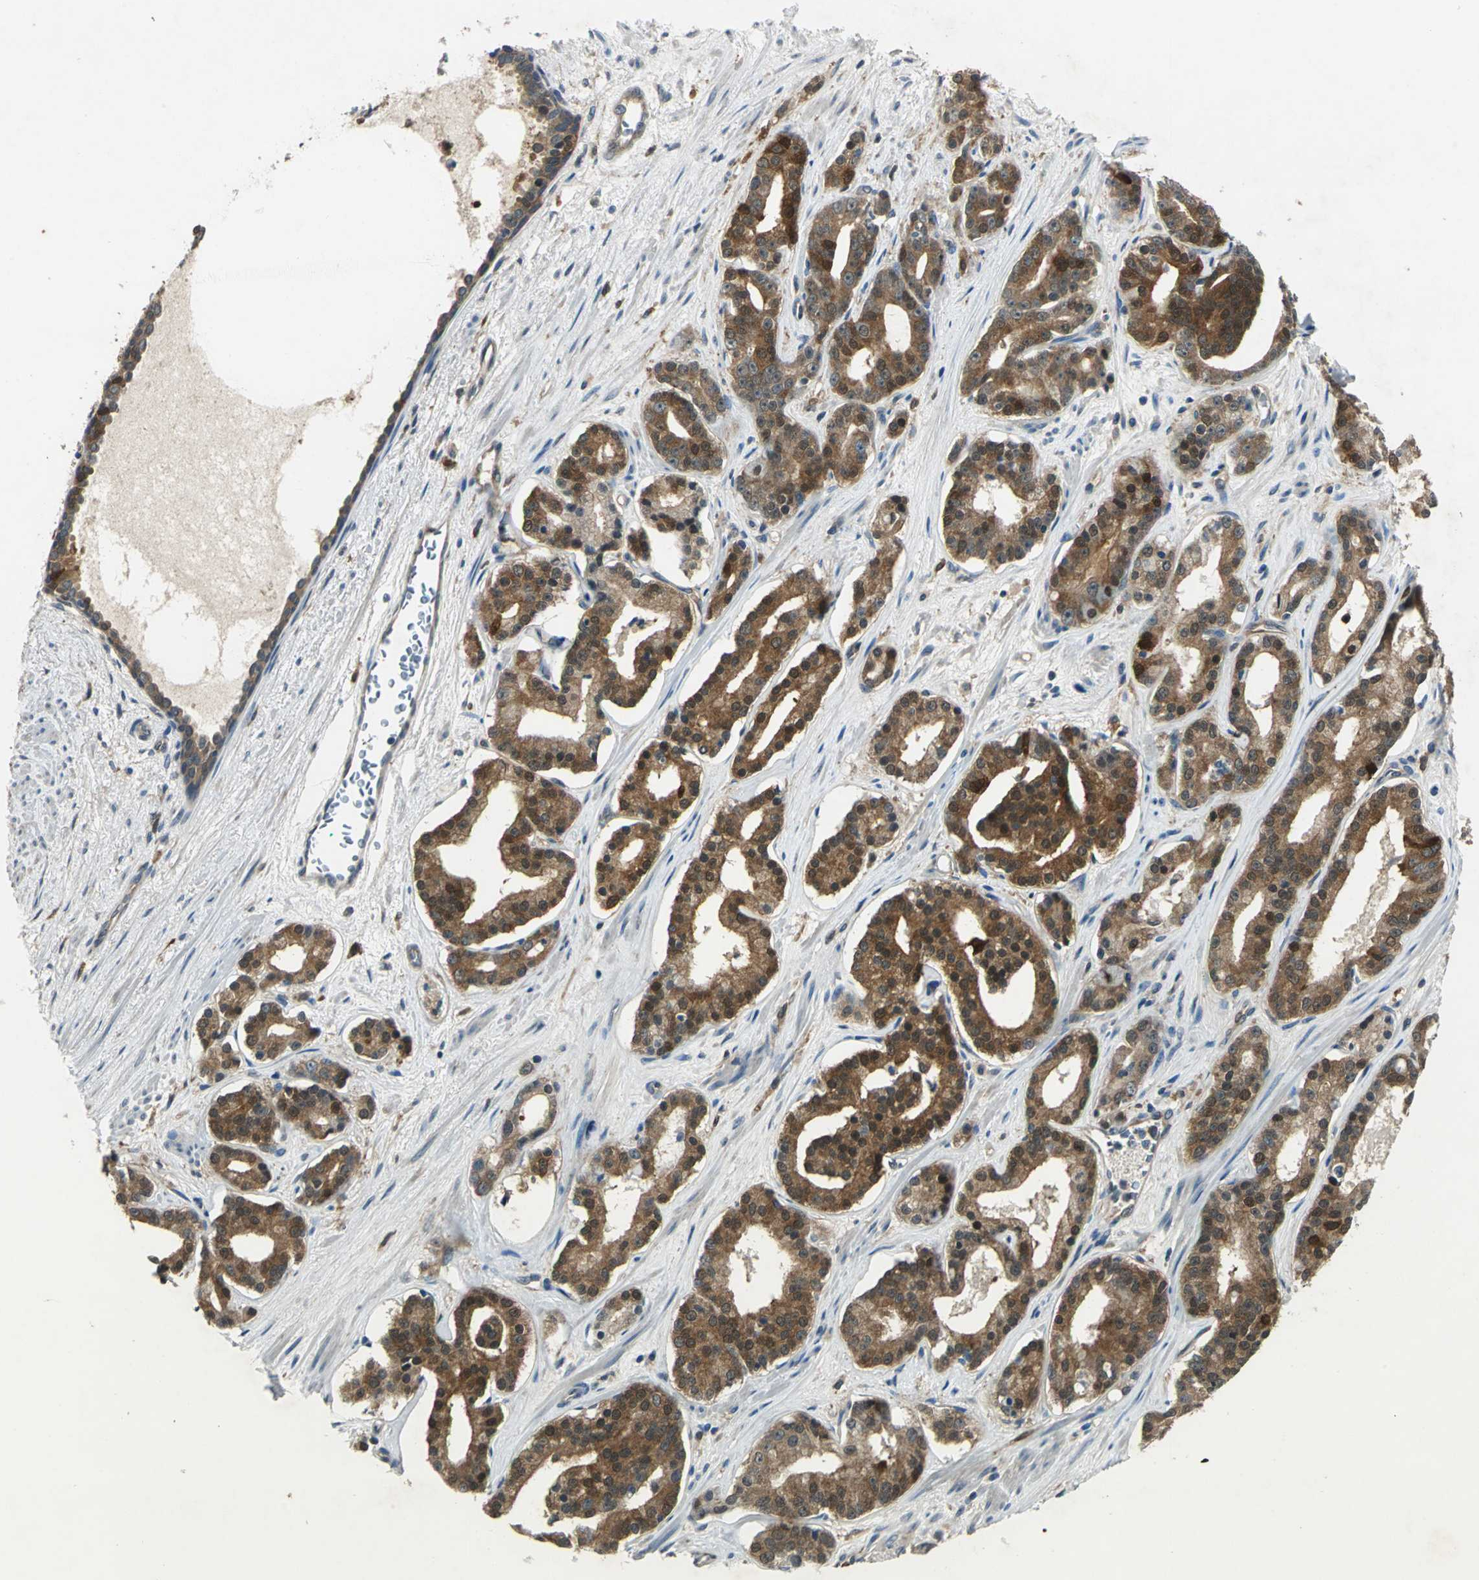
{"staining": {"intensity": "moderate", "quantity": ">75%", "location": "cytoplasmic/membranous,nuclear"}, "tissue": "prostate cancer", "cell_type": "Tumor cells", "image_type": "cancer", "snomed": [{"axis": "morphology", "description": "Adenocarcinoma, Low grade"}, {"axis": "topography", "description": "Prostate"}], "caption": "Human adenocarcinoma (low-grade) (prostate) stained with a protein marker reveals moderate staining in tumor cells.", "gene": "RRM2B", "patient": {"sex": "male", "age": 63}}